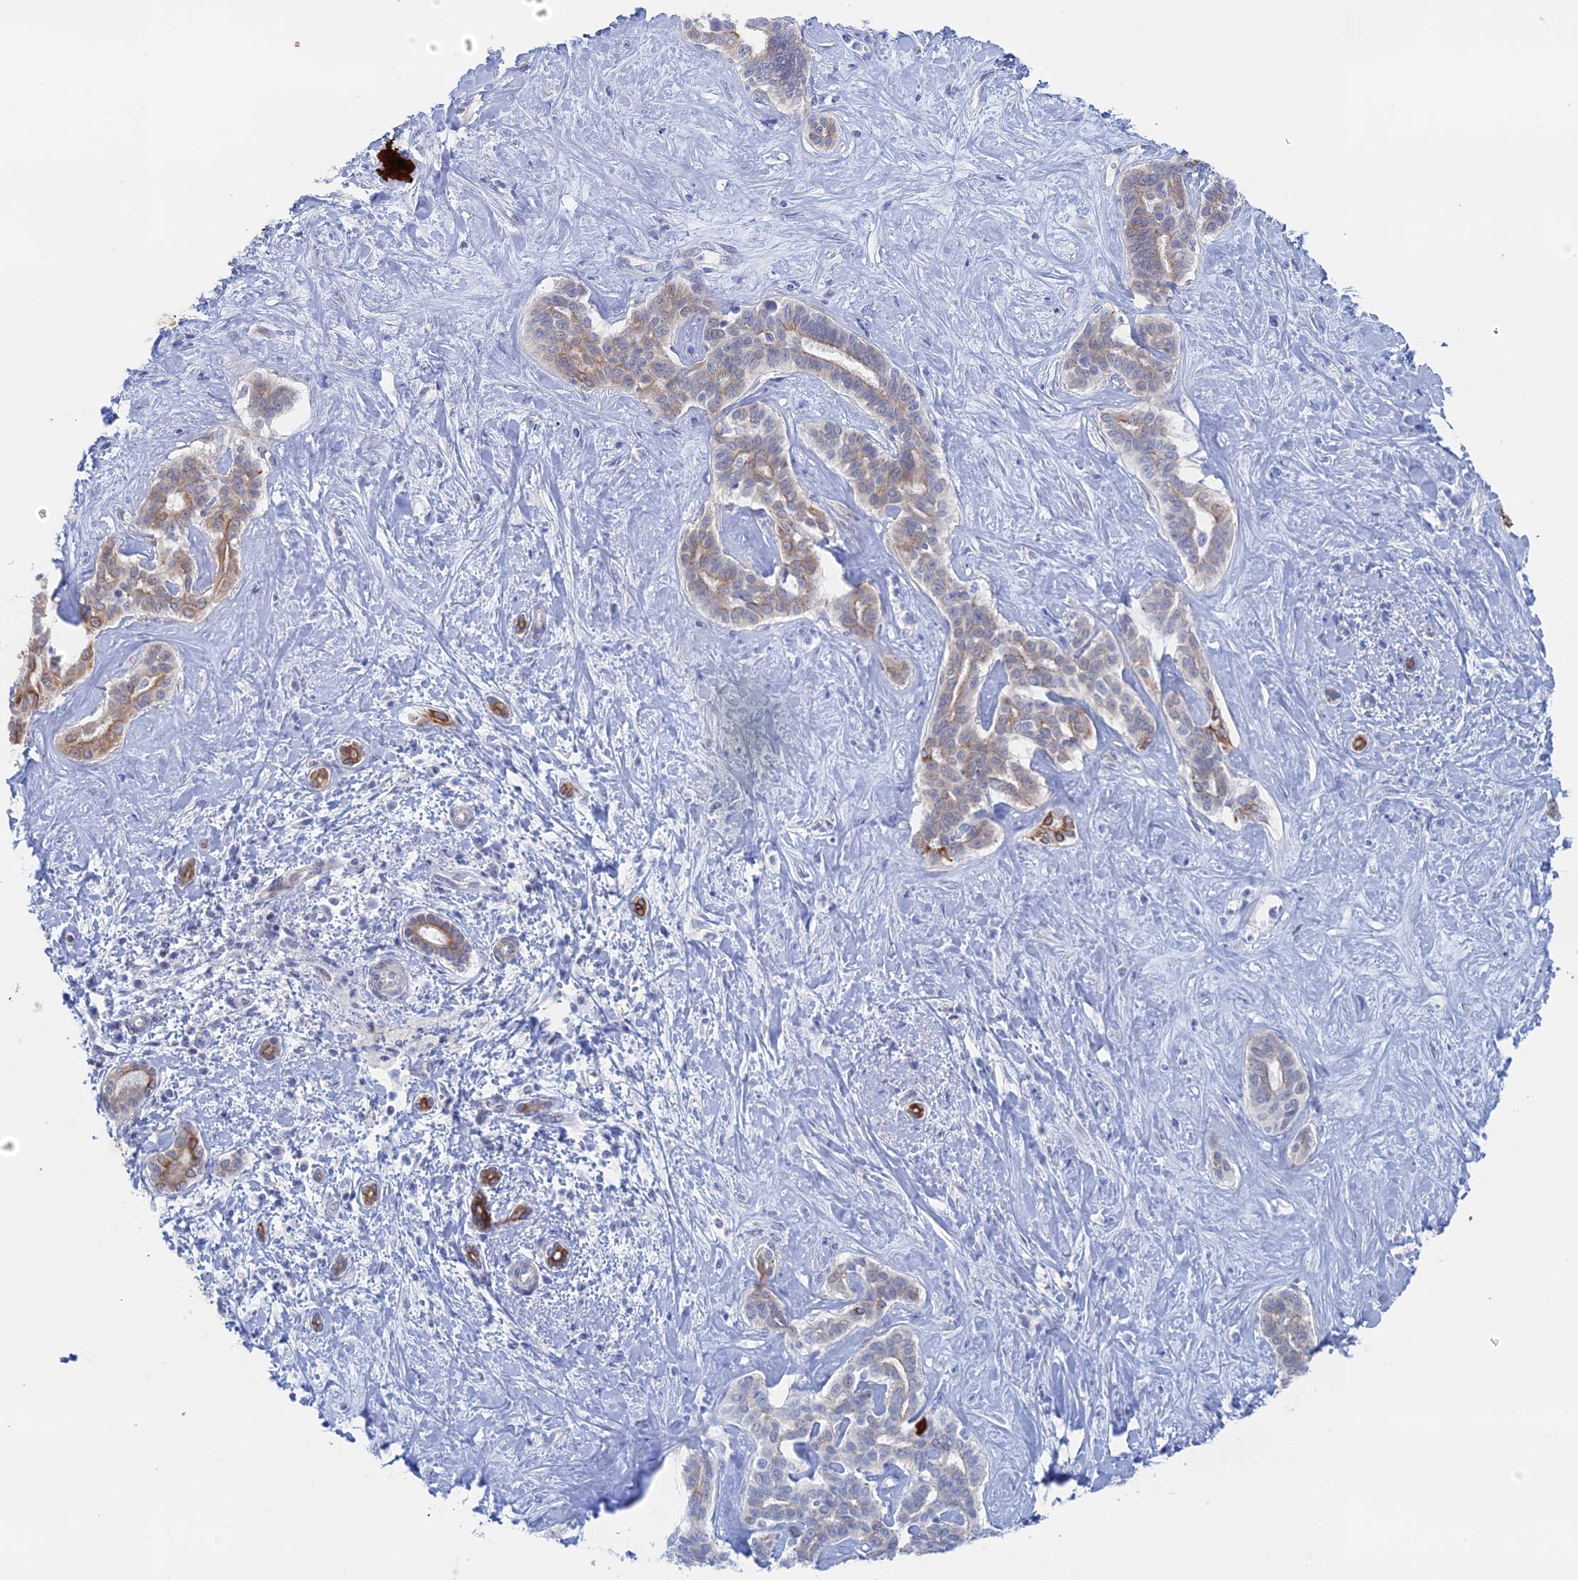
{"staining": {"intensity": "strong", "quantity": "25%-75%", "location": "cytoplasmic/membranous"}, "tissue": "liver cancer", "cell_type": "Tumor cells", "image_type": "cancer", "snomed": [{"axis": "morphology", "description": "Cholangiocarcinoma"}, {"axis": "topography", "description": "Liver"}], "caption": "The photomicrograph exhibits immunohistochemical staining of liver cholangiocarcinoma. There is strong cytoplasmic/membranous staining is appreciated in about 25%-75% of tumor cells.", "gene": "IL7", "patient": {"sex": "female", "age": 77}}